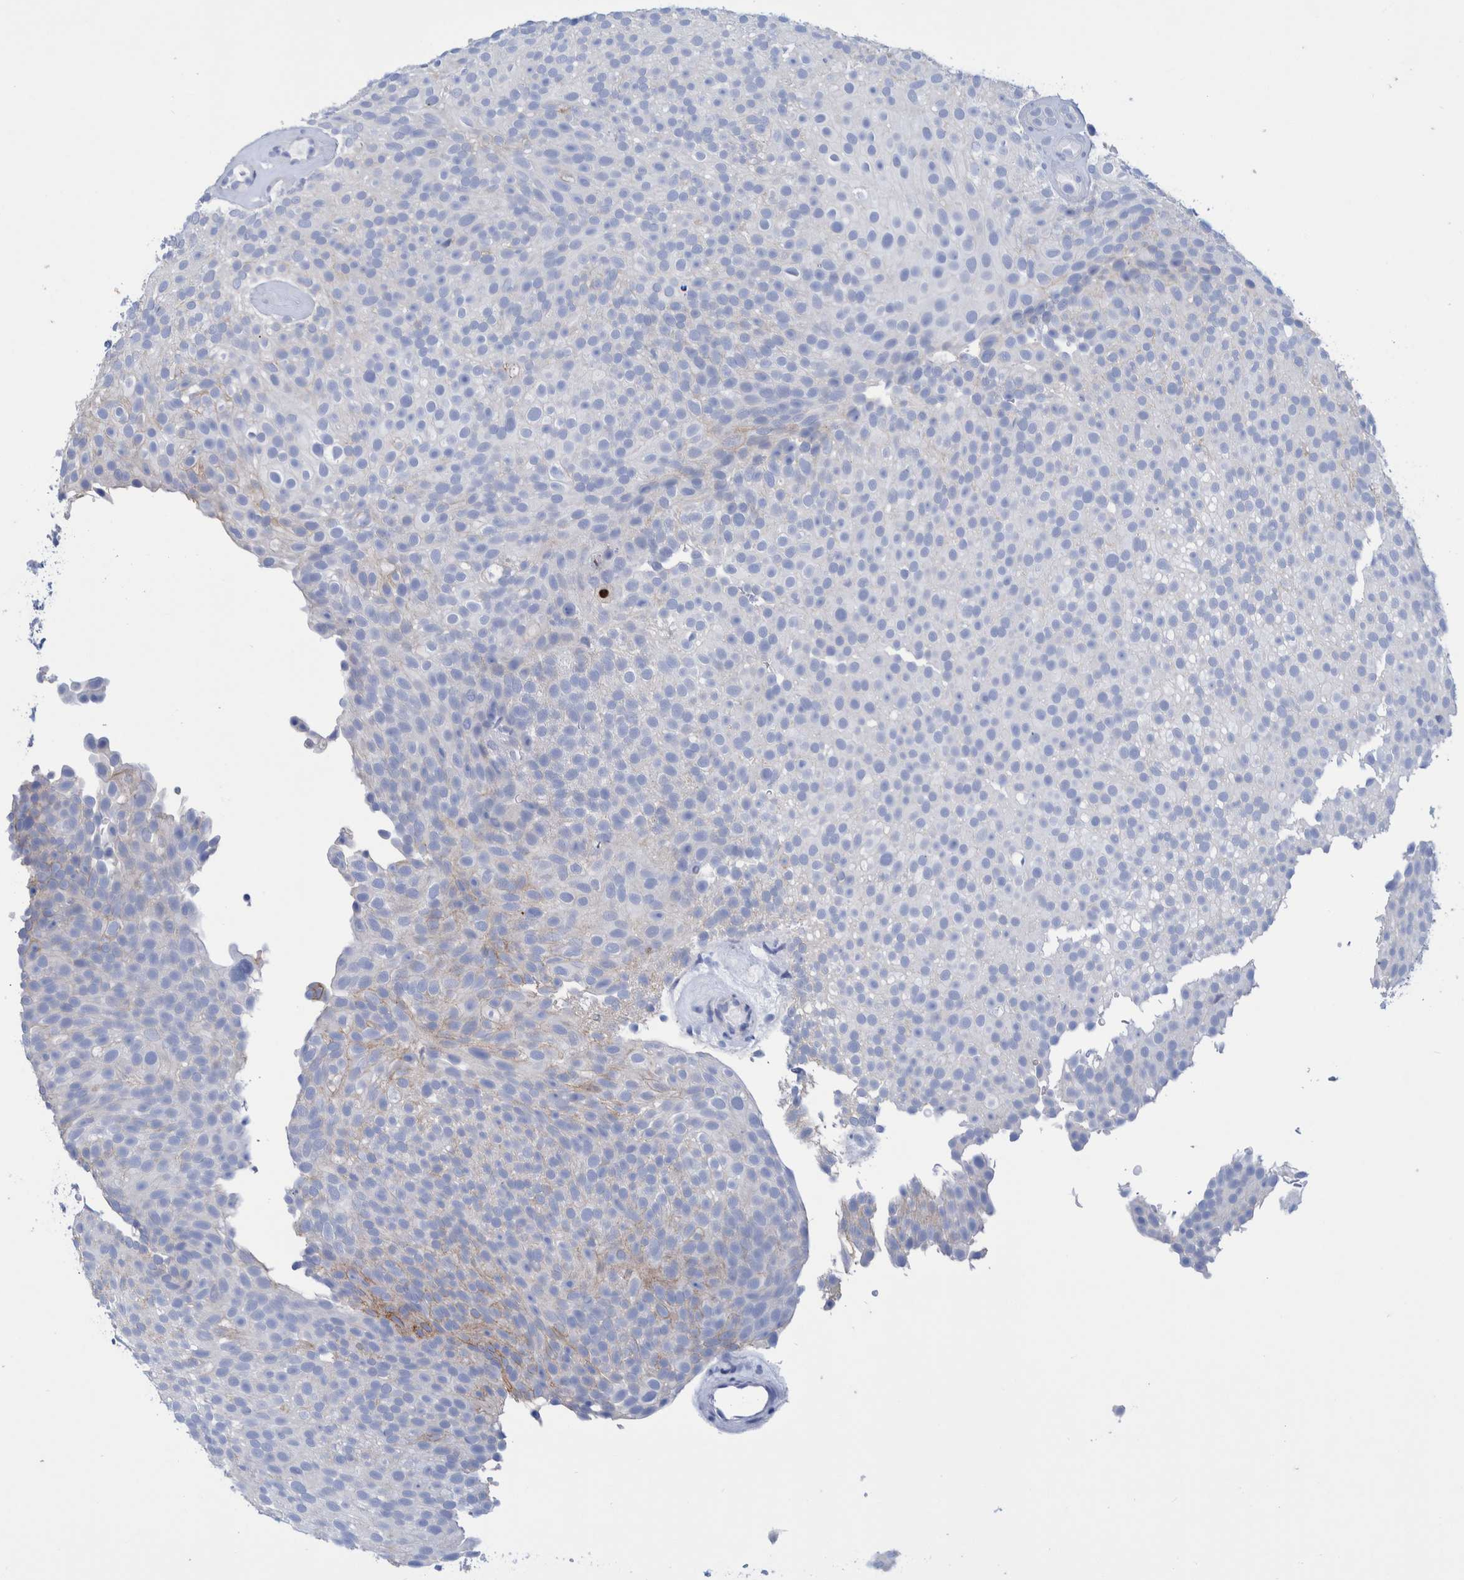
{"staining": {"intensity": "negative", "quantity": "none", "location": "none"}, "tissue": "urothelial cancer", "cell_type": "Tumor cells", "image_type": "cancer", "snomed": [{"axis": "morphology", "description": "Urothelial carcinoma, Low grade"}, {"axis": "topography", "description": "Urinary bladder"}], "caption": "Immunohistochemistry image of neoplastic tissue: urothelial carcinoma (low-grade) stained with DAB demonstrates no significant protein positivity in tumor cells.", "gene": "PERP", "patient": {"sex": "male", "age": 78}}